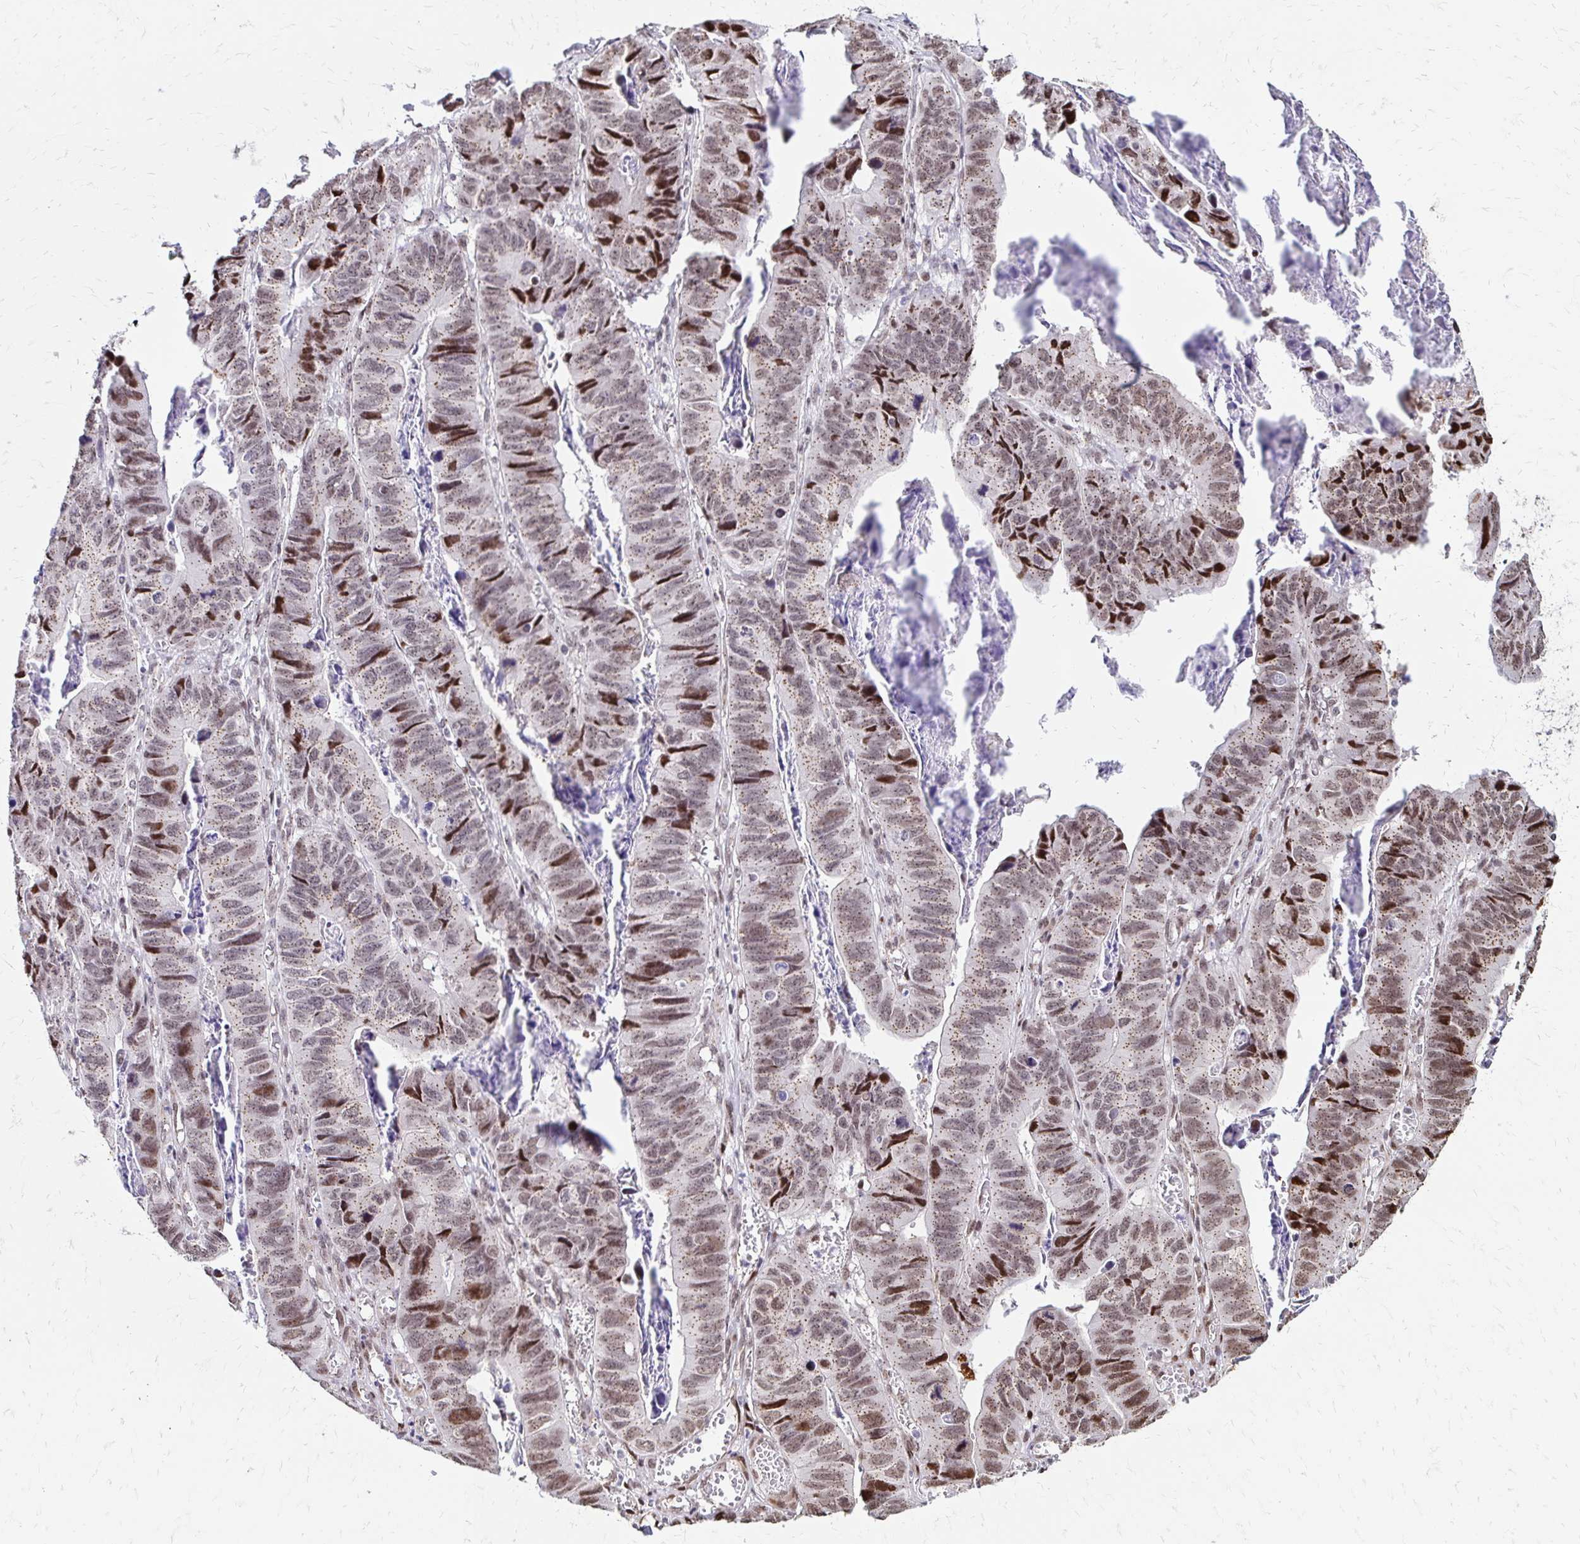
{"staining": {"intensity": "moderate", "quantity": ">75%", "location": "cytoplasmic/membranous,nuclear"}, "tissue": "stomach cancer", "cell_type": "Tumor cells", "image_type": "cancer", "snomed": [{"axis": "morphology", "description": "Adenocarcinoma, NOS"}, {"axis": "topography", "description": "Stomach, lower"}], "caption": "A high-resolution micrograph shows immunohistochemistry staining of stomach cancer, which shows moderate cytoplasmic/membranous and nuclear expression in approximately >75% of tumor cells.", "gene": "TOB1", "patient": {"sex": "male", "age": 77}}